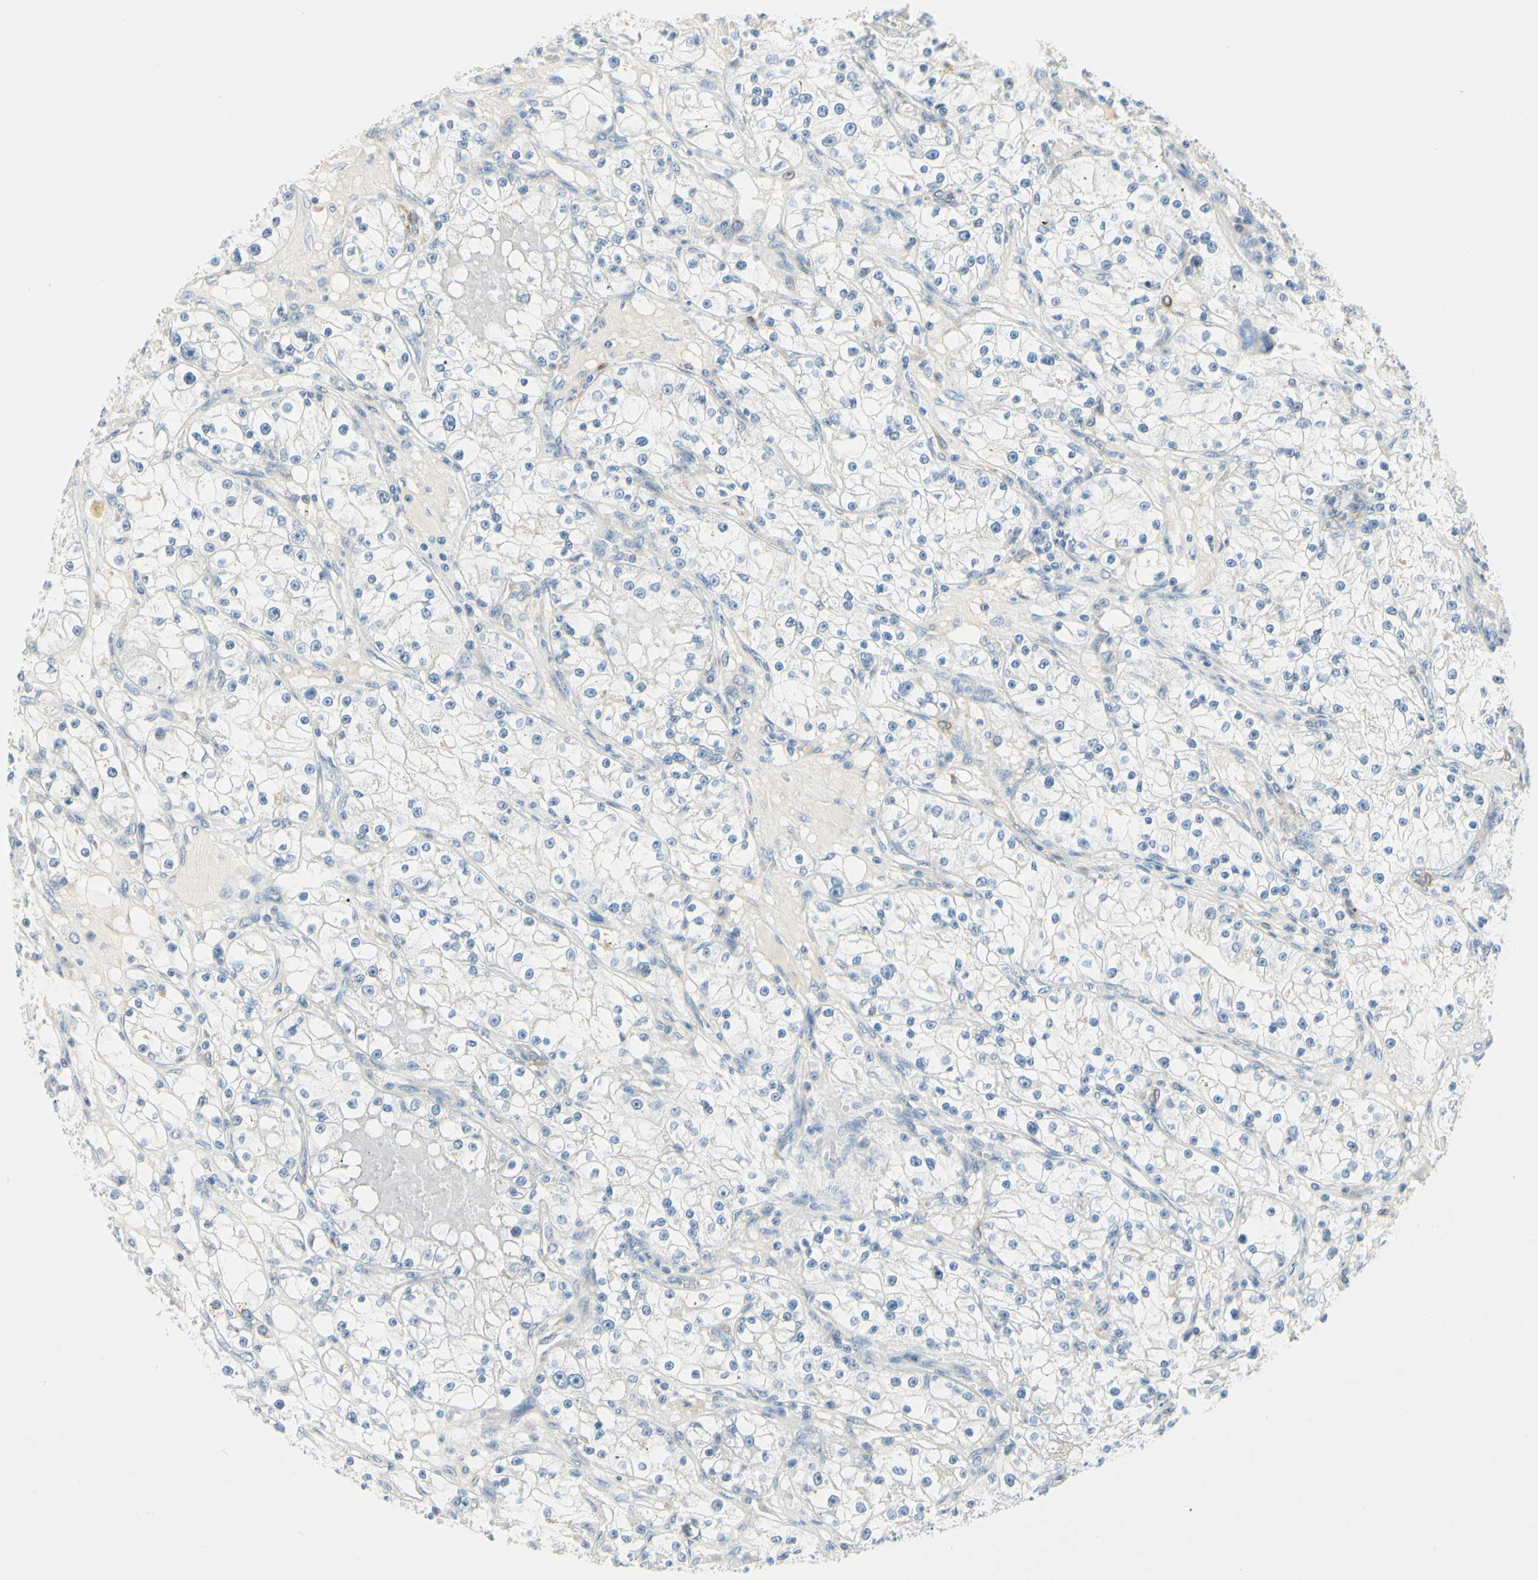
{"staining": {"intensity": "negative", "quantity": "none", "location": "none"}, "tissue": "renal cancer", "cell_type": "Tumor cells", "image_type": "cancer", "snomed": [{"axis": "morphology", "description": "Adenocarcinoma, NOS"}, {"axis": "topography", "description": "Kidney"}], "caption": "DAB immunohistochemical staining of adenocarcinoma (renal) reveals no significant staining in tumor cells.", "gene": "AMPH", "patient": {"sex": "male", "age": 56}}